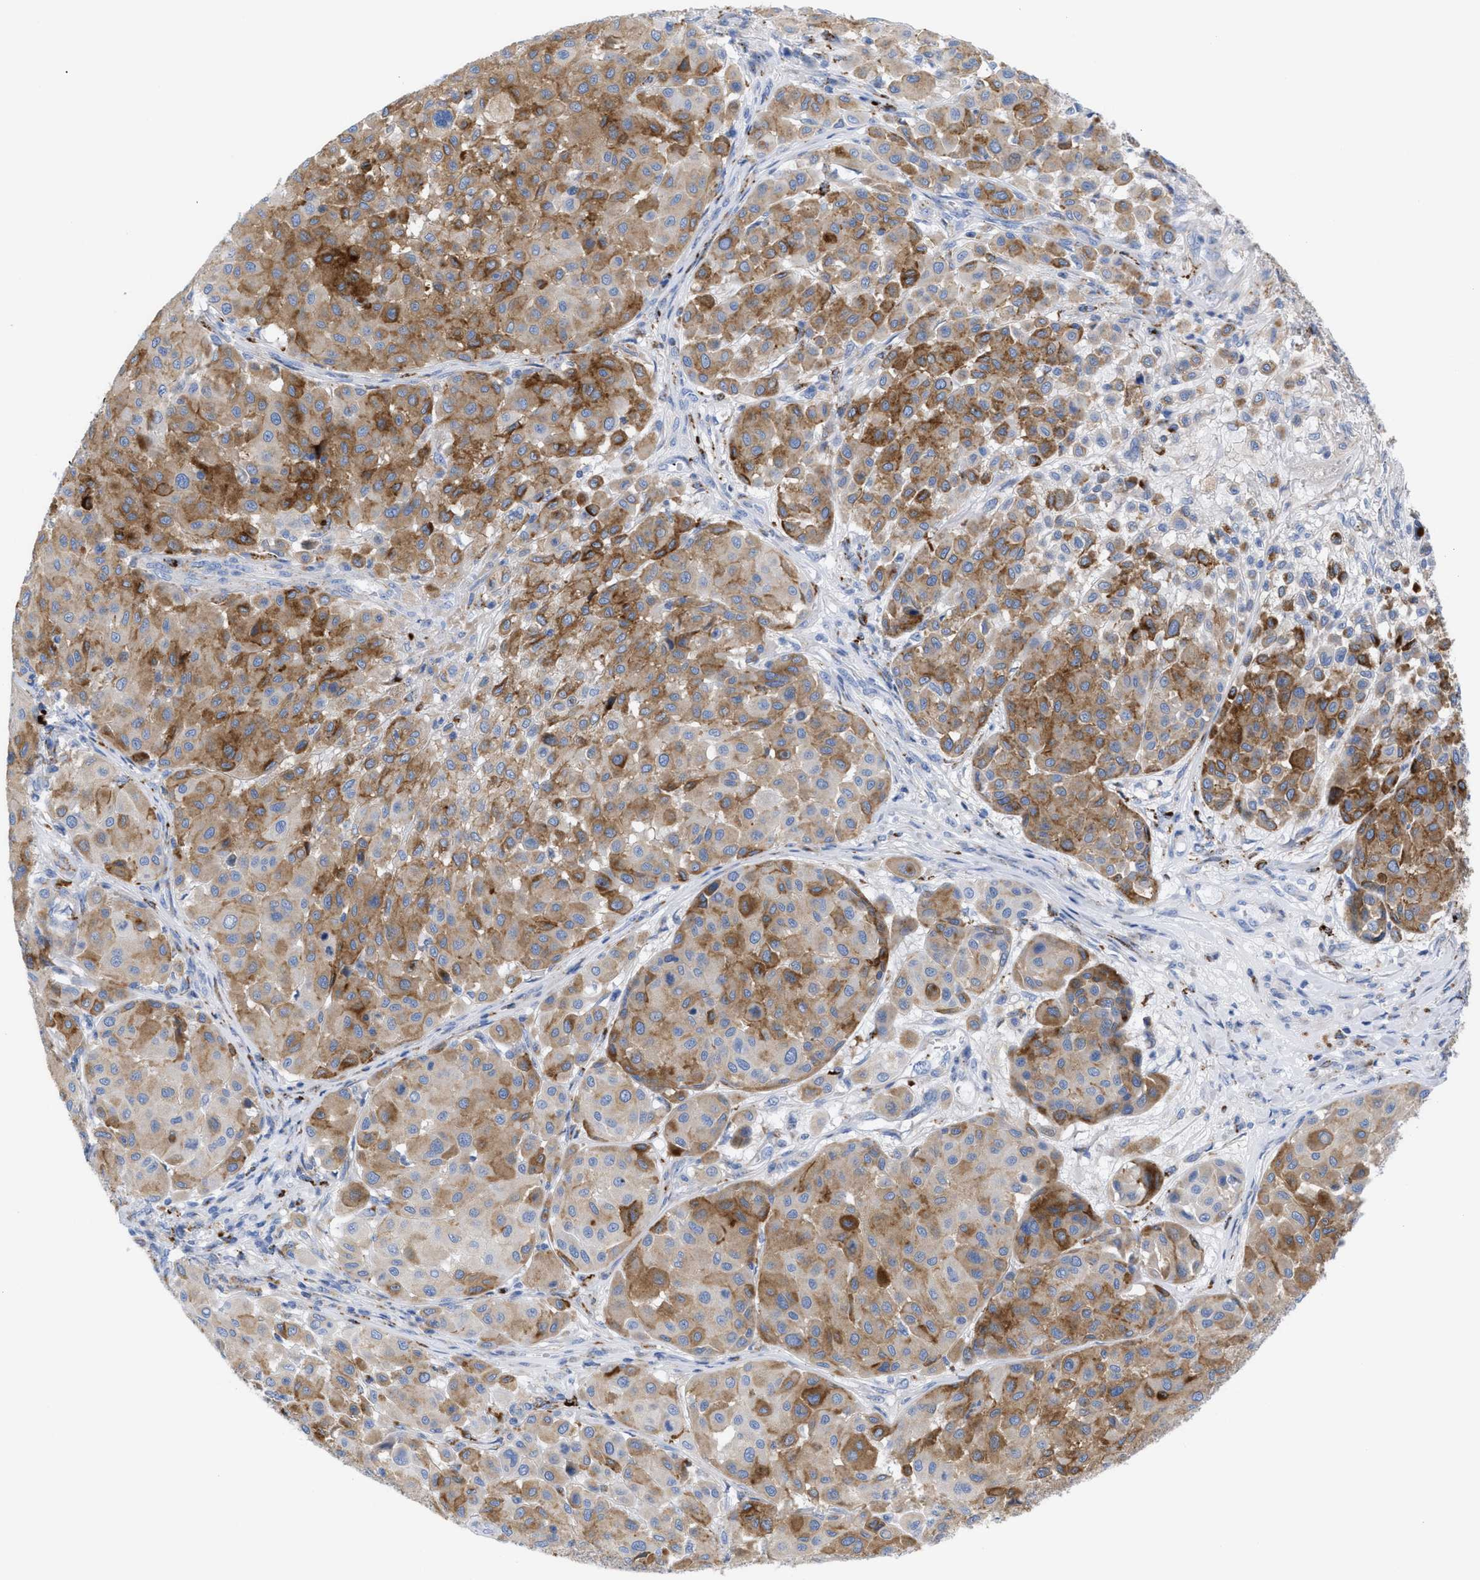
{"staining": {"intensity": "moderate", "quantity": ">75%", "location": "cytoplasmic/membranous"}, "tissue": "melanoma", "cell_type": "Tumor cells", "image_type": "cancer", "snomed": [{"axis": "morphology", "description": "Malignant melanoma, Metastatic site"}, {"axis": "topography", "description": "Soft tissue"}], "caption": "Immunohistochemistry (IHC) photomicrograph of malignant melanoma (metastatic site) stained for a protein (brown), which demonstrates medium levels of moderate cytoplasmic/membranous staining in about >75% of tumor cells.", "gene": "DRAM2", "patient": {"sex": "male", "age": 41}}